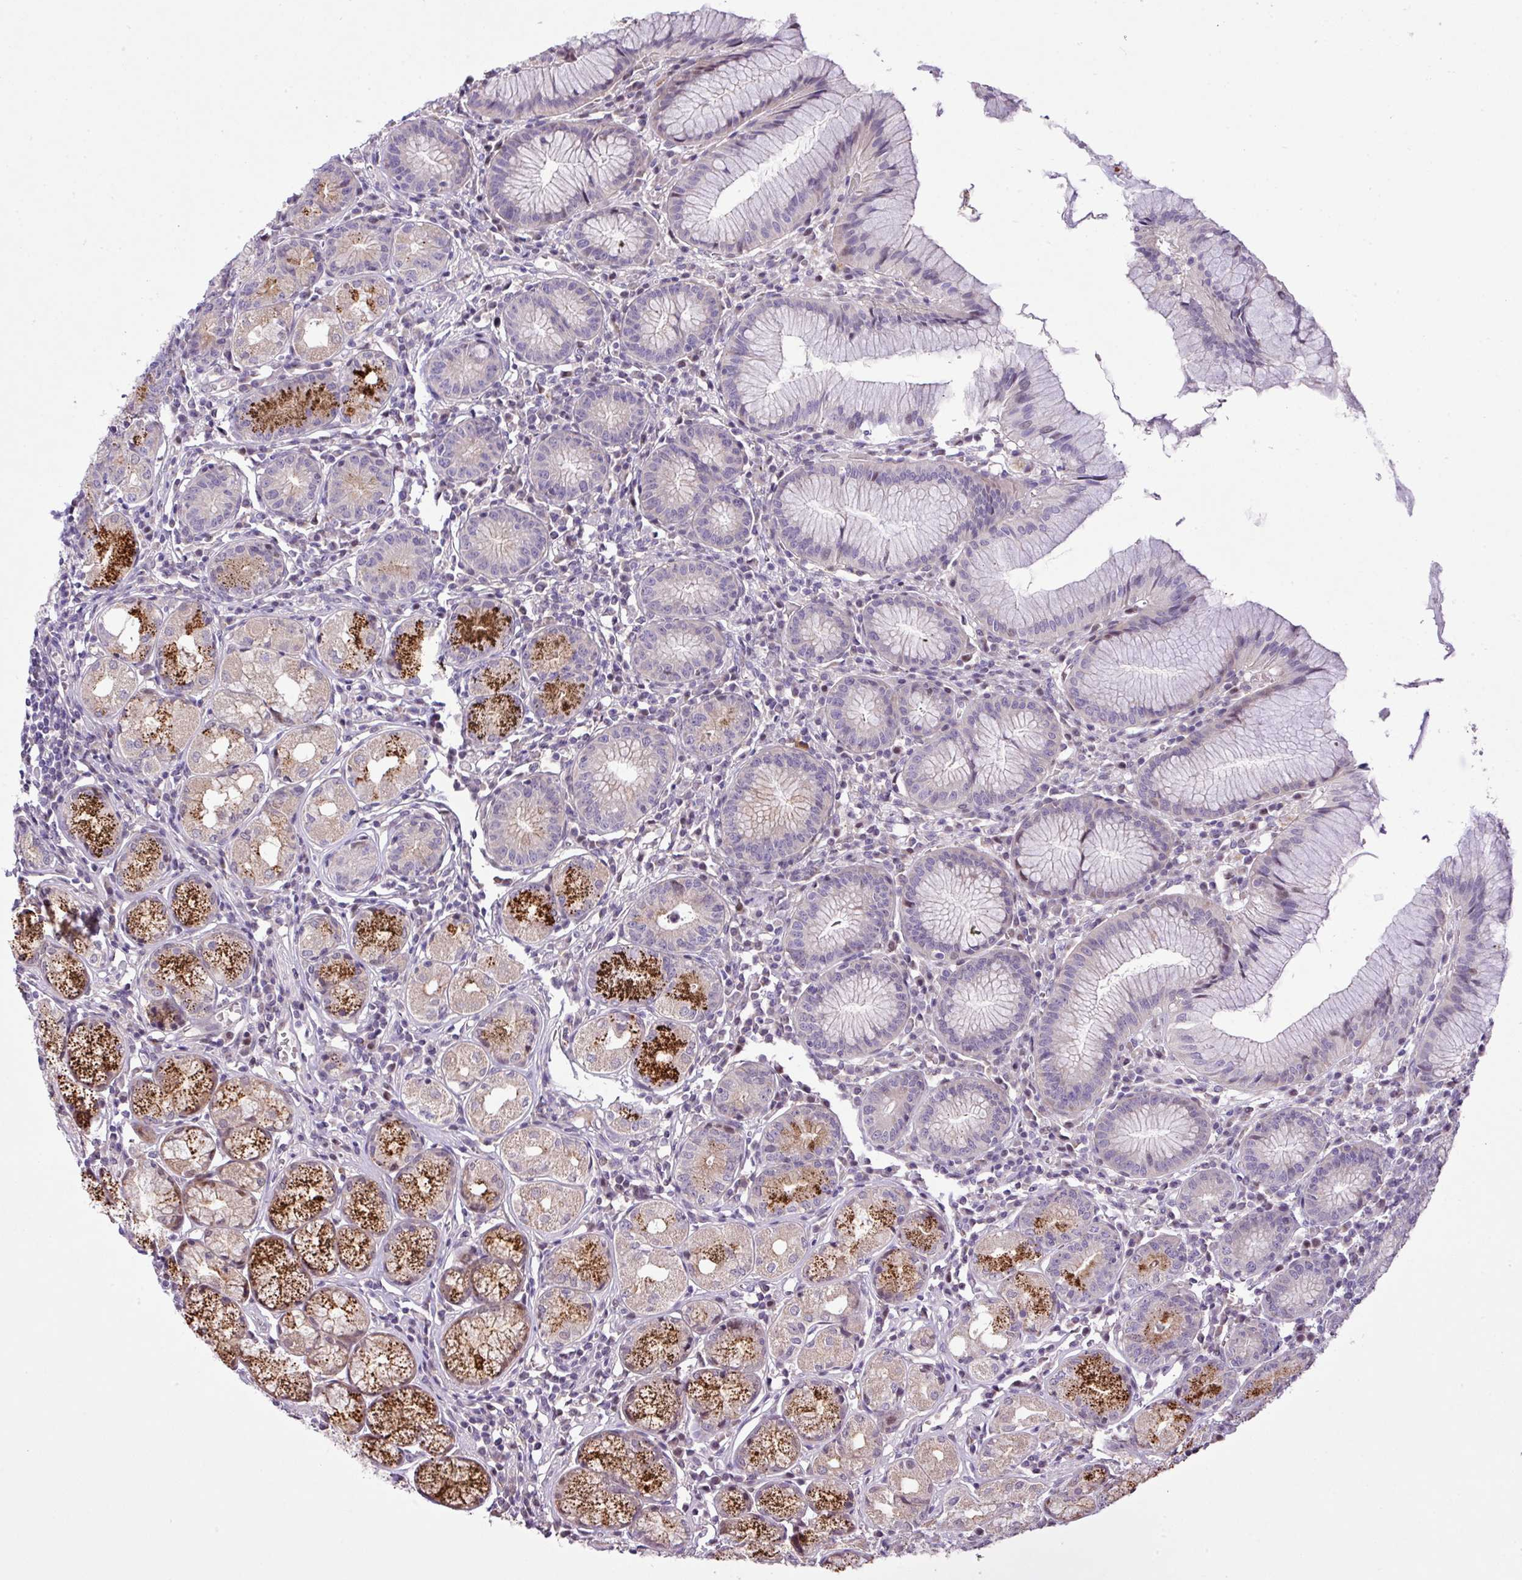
{"staining": {"intensity": "strong", "quantity": "<25%", "location": "cytoplasmic/membranous"}, "tissue": "stomach", "cell_type": "Glandular cells", "image_type": "normal", "snomed": [{"axis": "morphology", "description": "Normal tissue, NOS"}, {"axis": "topography", "description": "Stomach"}], "caption": "This histopathology image reveals immunohistochemistry (IHC) staining of normal human stomach, with medium strong cytoplasmic/membranous positivity in approximately <25% of glandular cells.", "gene": "RPP25L", "patient": {"sex": "male", "age": 55}}